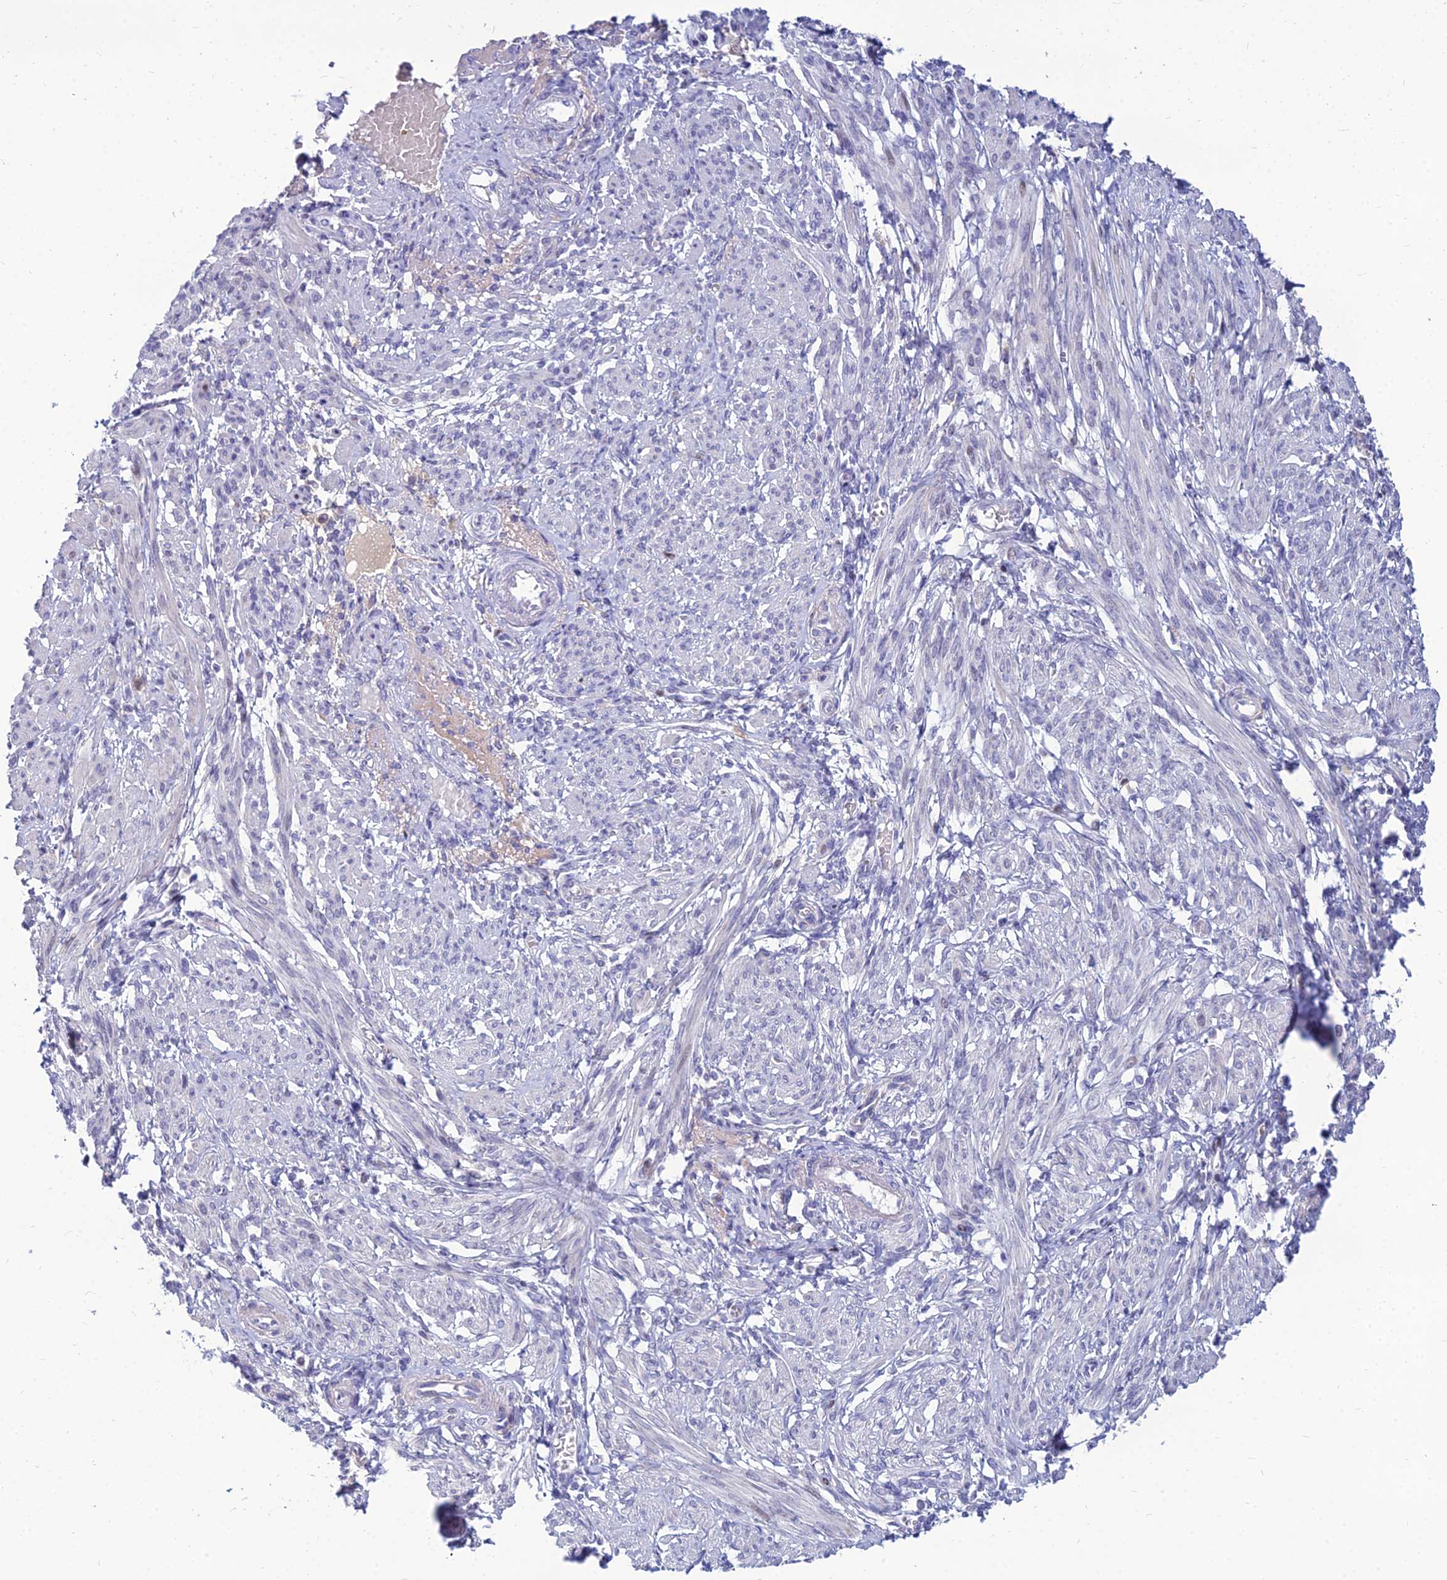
{"staining": {"intensity": "negative", "quantity": "none", "location": "none"}, "tissue": "smooth muscle", "cell_type": "Smooth muscle cells", "image_type": "normal", "snomed": [{"axis": "morphology", "description": "Normal tissue, NOS"}, {"axis": "topography", "description": "Smooth muscle"}], "caption": "Smooth muscle cells are negative for brown protein staining in unremarkable smooth muscle. The staining is performed using DAB (3,3'-diaminobenzidine) brown chromogen with nuclei counter-stained in using hematoxylin.", "gene": "GOLGA6A", "patient": {"sex": "female", "age": 39}}